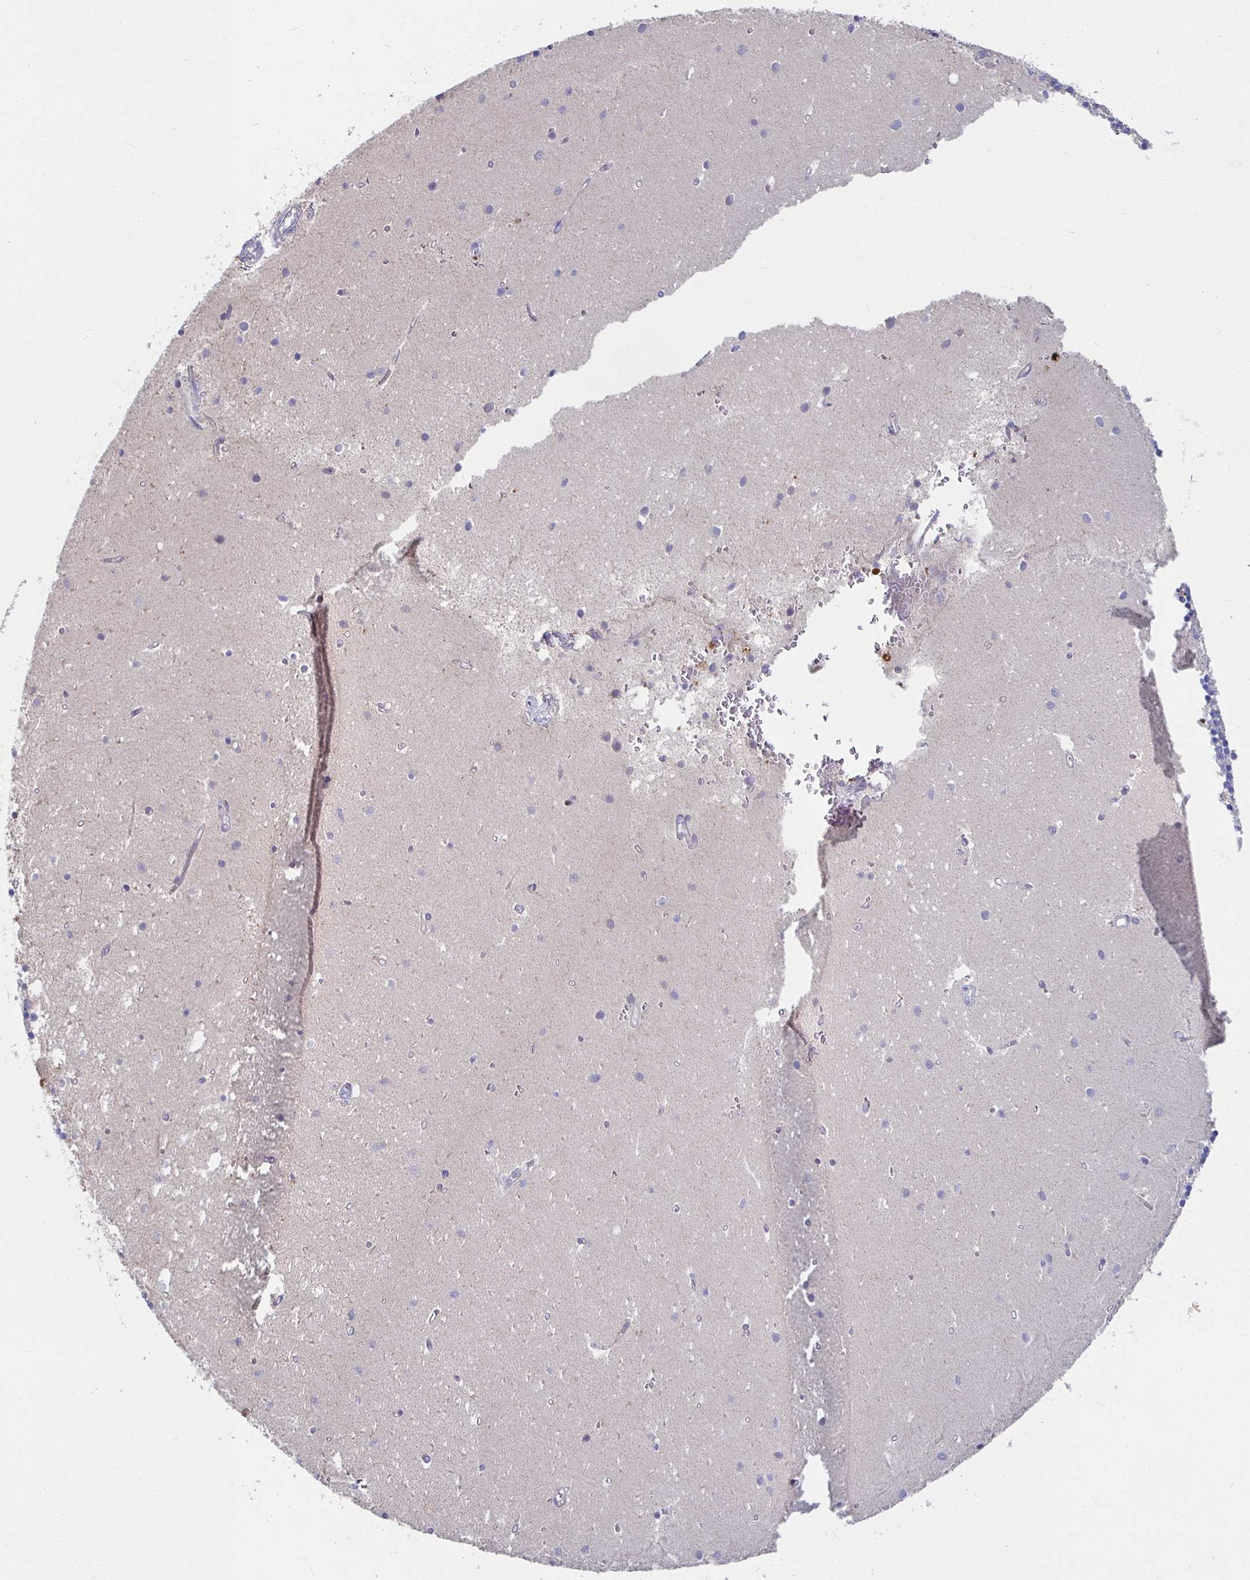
{"staining": {"intensity": "negative", "quantity": "none", "location": "none"}, "tissue": "cerebellum", "cell_type": "Cells in granular layer", "image_type": "normal", "snomed": [{"axis": "morphology", "description": "Normal tissue, NOS"}, {"axis": "topography", "description": "Cerebellum"}], "caption": "IHC histopathology image of unremarkable cerebellum stained for a protein (brown), which shows no expression in cells in granular layer.", "gene": "RNF144B", "patient": {"sex": "male", "age": 54}}